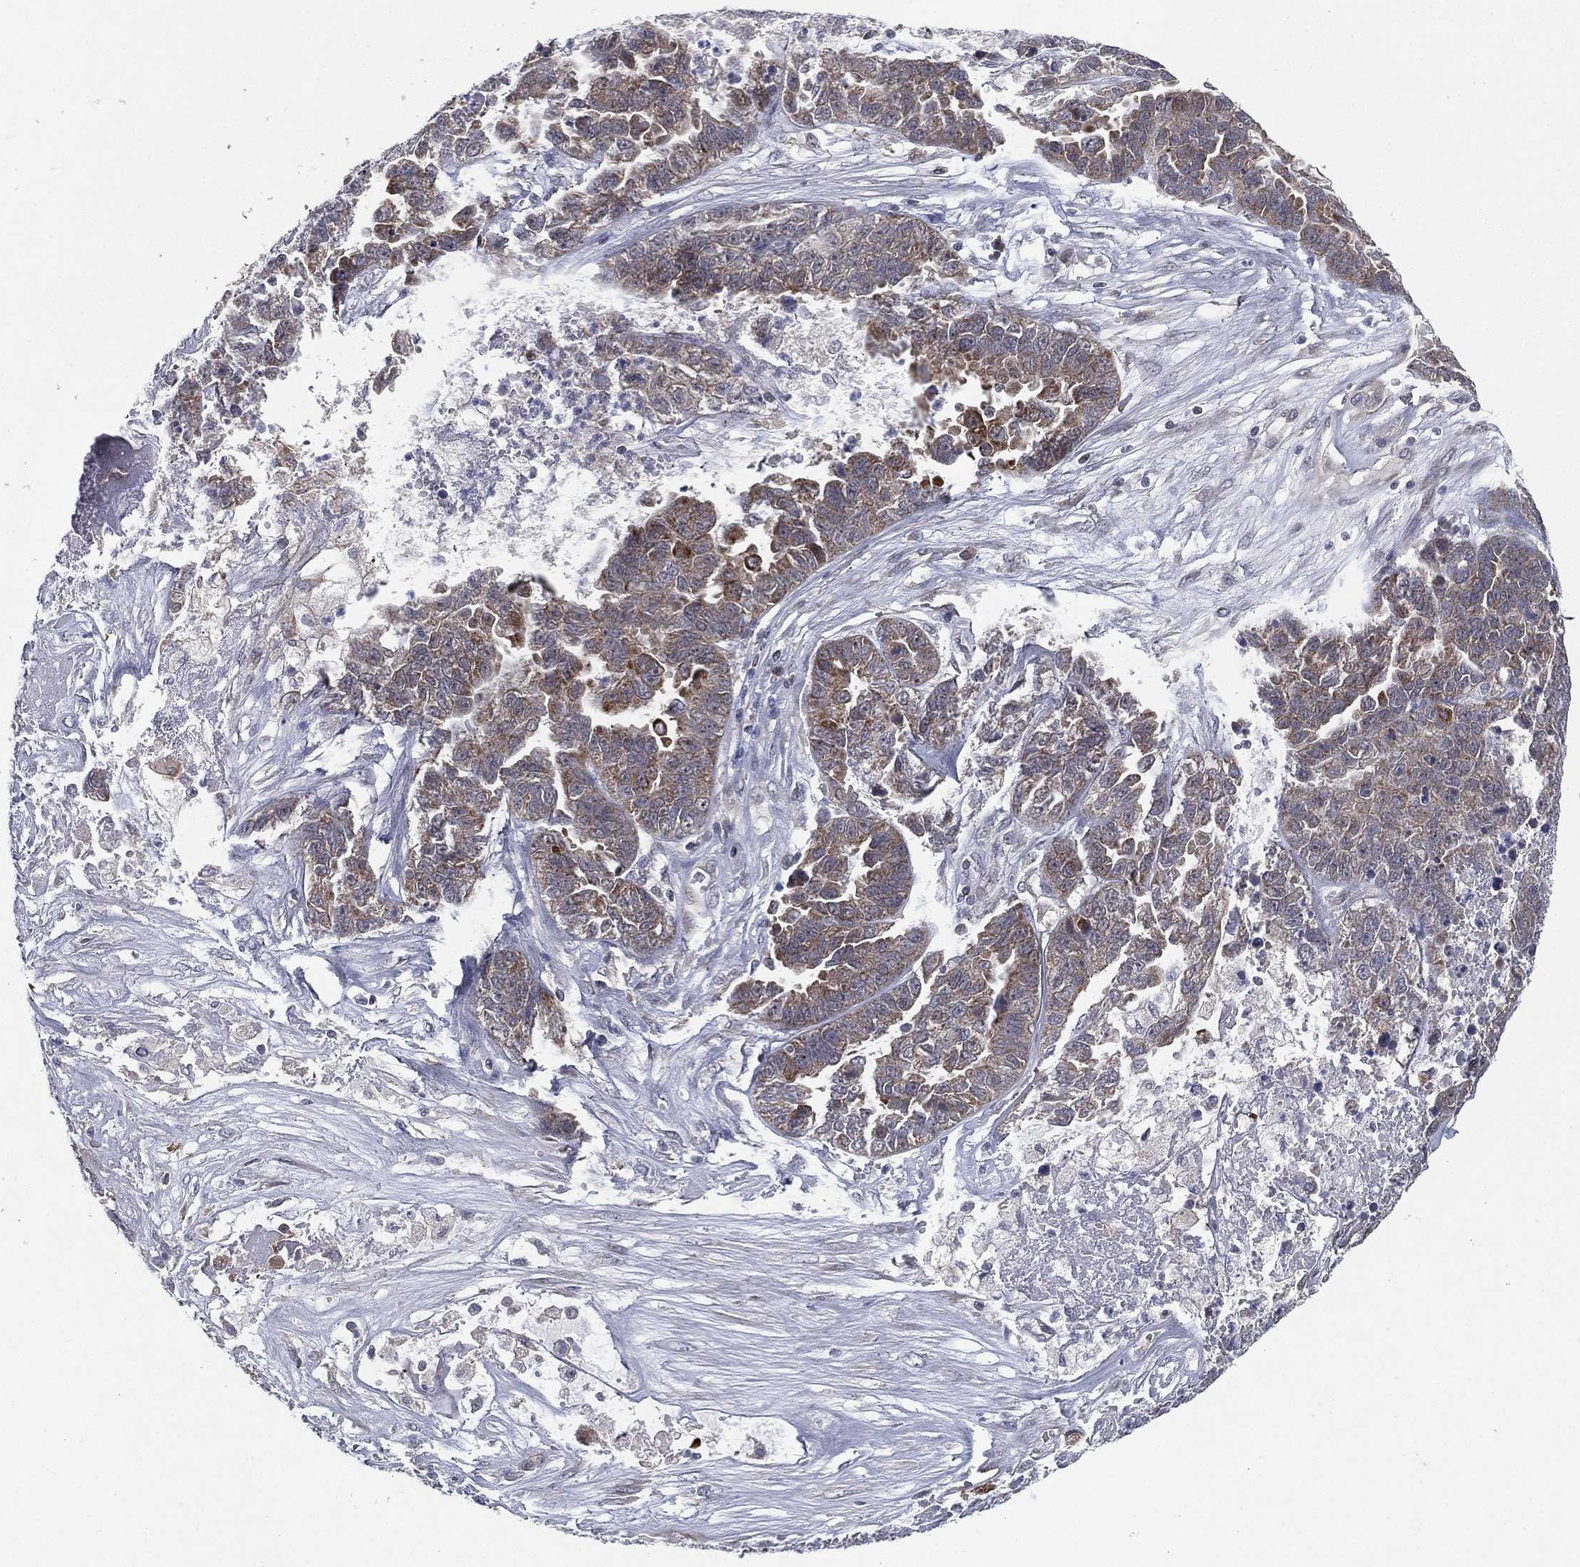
{"staining": {"intensity": "weak", "quantity": ">75%", "location": "cytoplasmic/membranous"}, "tissue": "ovarian cancer", "cell_type": "Tumor cells", "image_type": "cancer", "snomed": [{"axis": "morphology", "description": "Cystadenocarcinoma, serous, NOS"}, {"axis": "topography", "description": "Ovary"}], "caption": "Serous cystadenocarcinoma (ovarian) was stained to show a protein in brown. There is low levels of weak cytoplasmic/membranous positivity in approximately >75% of tumor cells. (DAB IHC with brightfield microscopy, high magnification).", "gene": "KAT14", "patient": {"sex": "female", "age": 87}}